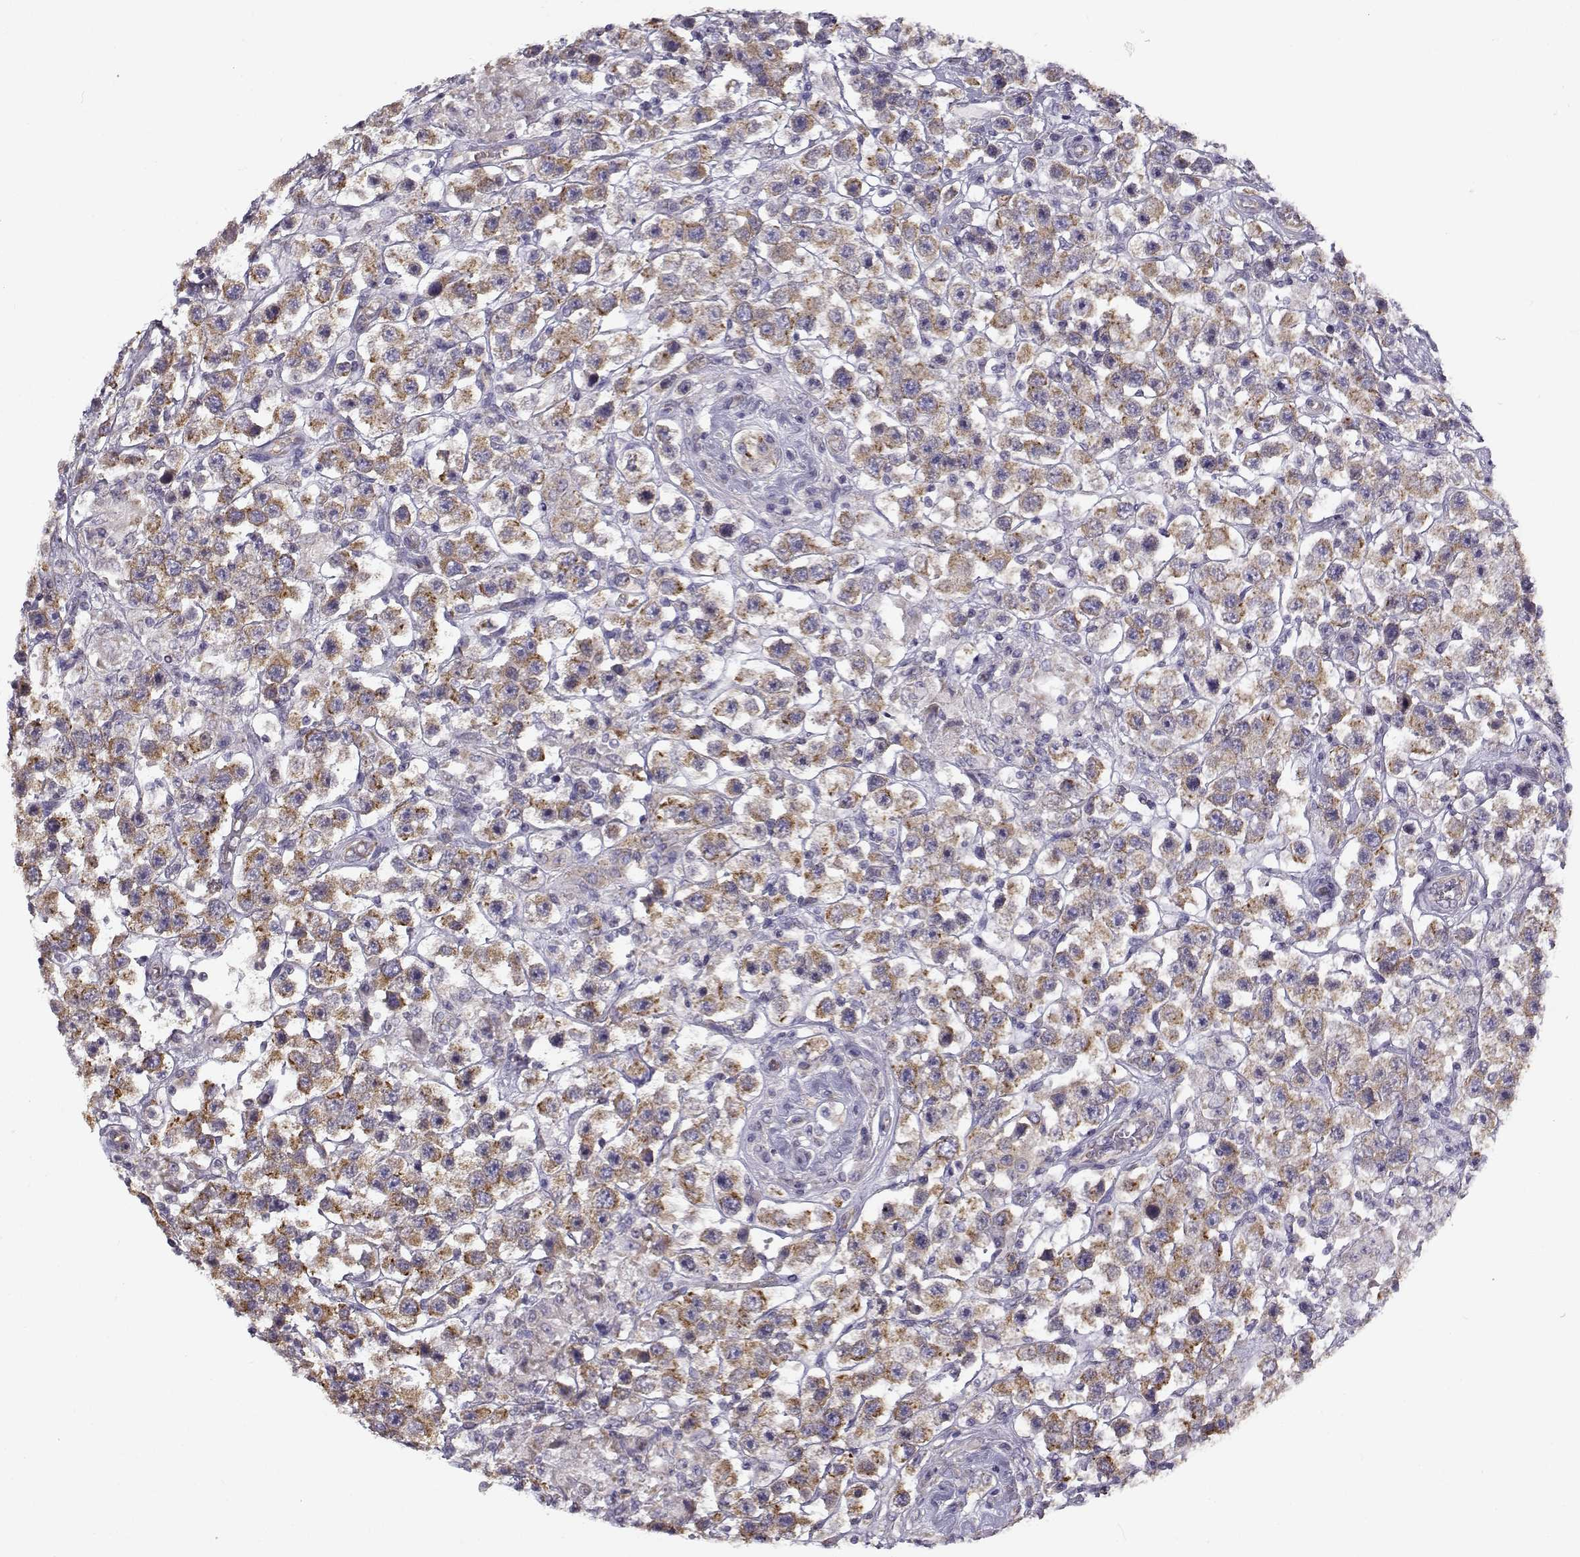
{"staining": {"intensity": "moderate", "quantity": ">75%", "location": "cytoplasmic/membranous"}, "tissue": "testis cancer", "cell_type": "Tumor cells", "image_type": "cancer", "snomed": [{"axis": "morphology", "description": "Seminoma, NOS"}, {"axis": "topography", "description": "Testis"}], "caption": "A brown stain highlights moderate cytoplasmic/membranous positivity of a protein in human testis seminoma tumor cells. The staining is performed using DAB (3,3'-diaminobenzidine) brown chromogen to label protein expression. The nuclei are counter-stained blue using hematoxylin.", "gene": "BEND6", "patient": {"sex": "male", "age": 45}}